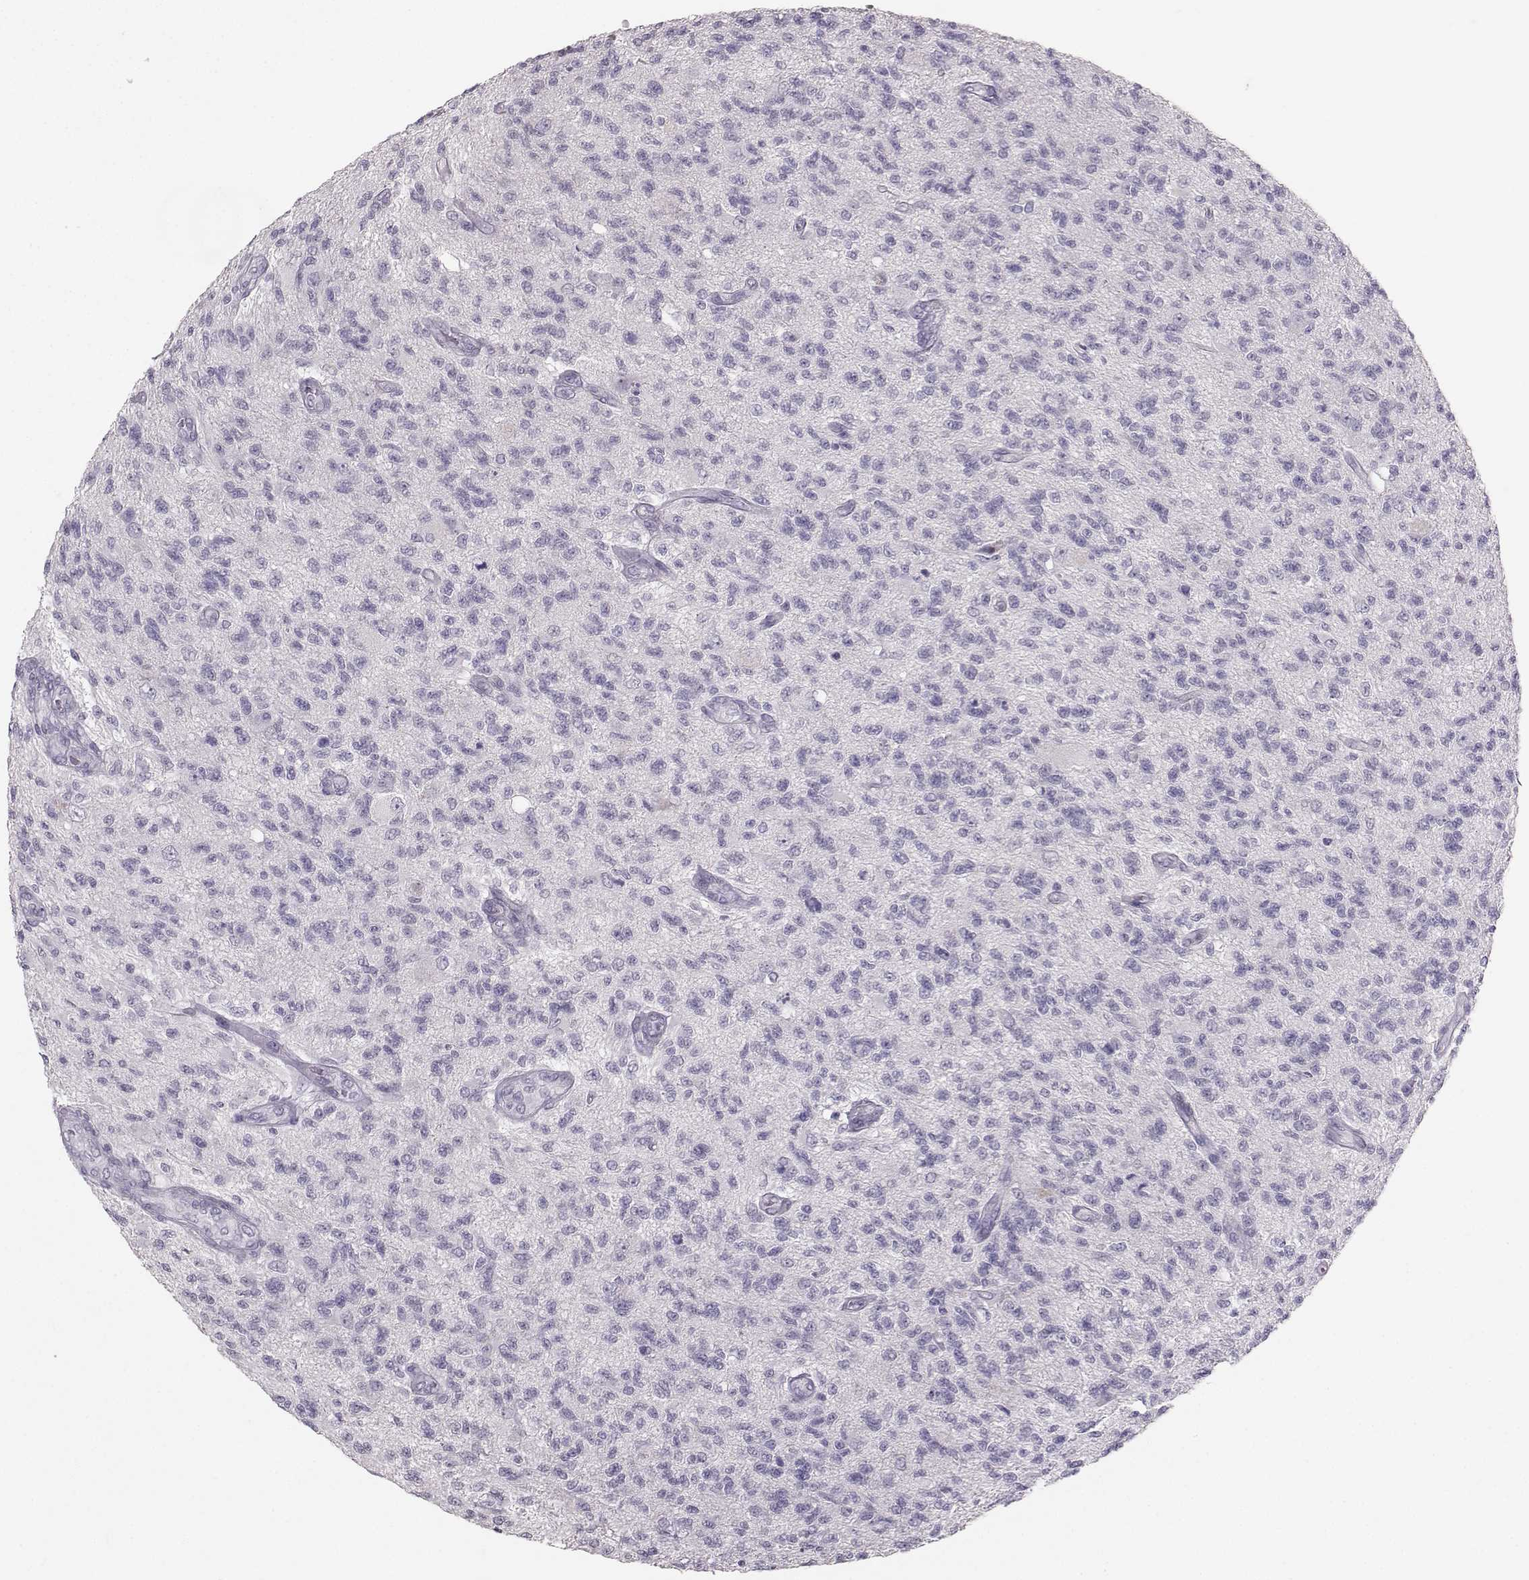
{"staining": {"intensity": "negative", "quantity": "none", "location": "none"}, "tissue": "glioma", "cell_type": "Tumor cells", "image_type": "cancer", "snomed": [{"axis": "morphology", "description": "Glioma, malignant, High grade"}, {"axis": "topography", "description": "Brain"}], "caption": "High magnification brightfield microscopy of glioma stained with DAB (brown) and counterstained with hematoxylin (blue): tumor cells show no significant staining. (DAB (3,3'-diaminobenzidine) immunohistochemistry with hematoxylin counter stain).", "gene": "PKP2", "patient": {"sex": "male", "age": 56}}